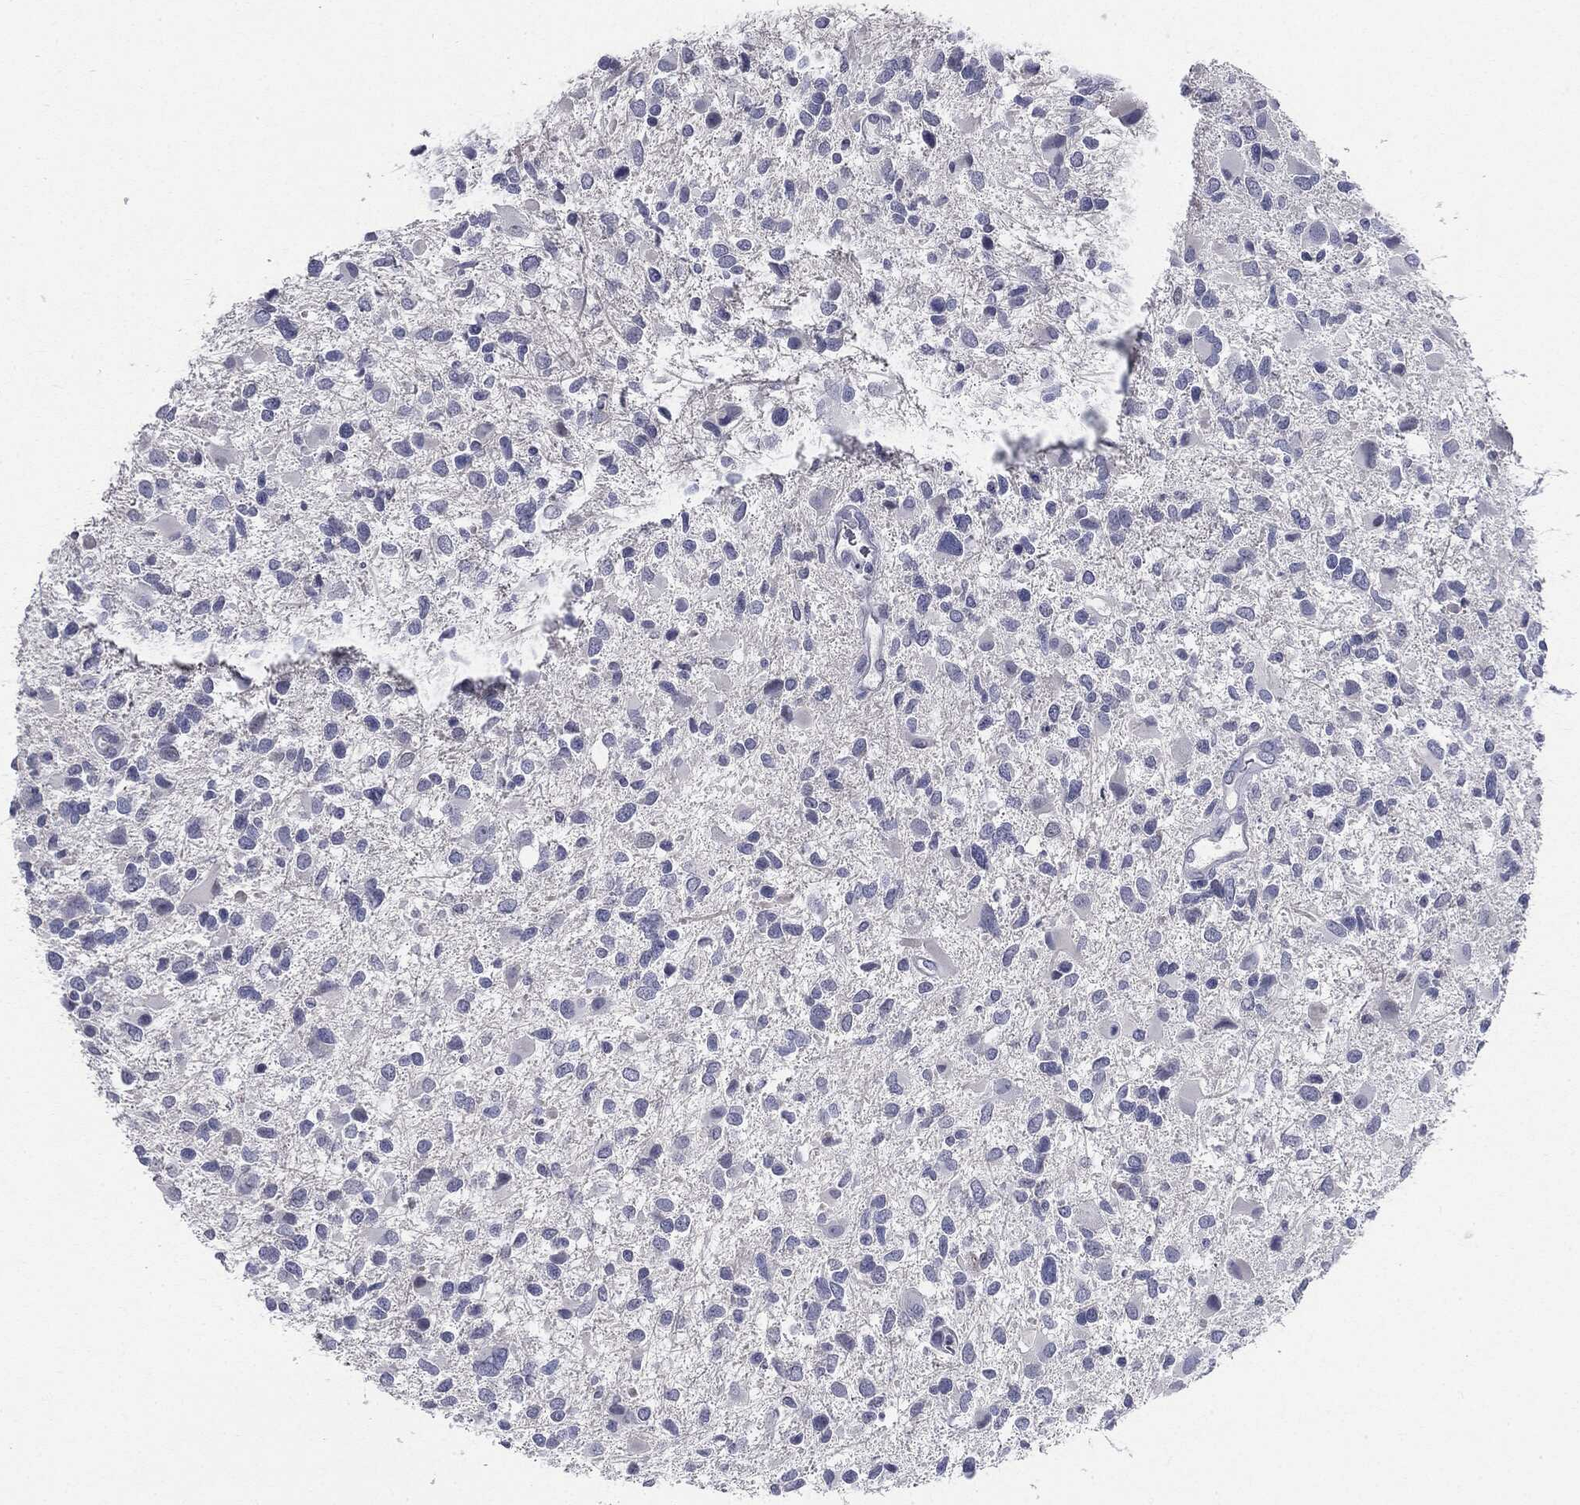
{"staining": {"intensity": "negative", "quantity": "none", "location": "none"}, "tissue": "glioma", "cell_type": "Tumor cells", "image_type": "cancer", "snomed": [{"axis": "morphology", "description": "Glioma, malignant, Low grade"}, {"axis": "topography", "description": "Brain"}], "caption": "High magnification brightfield microscopy of malignant glioma (low-grade) stained with DAB (3,3'-diaminobenzidine) (brown) and counterstained with hematoxylin (blue): tumor cells show no significant positivity.", "gene": "CGB1", "patient": {"sex": "female", "age": 32}}